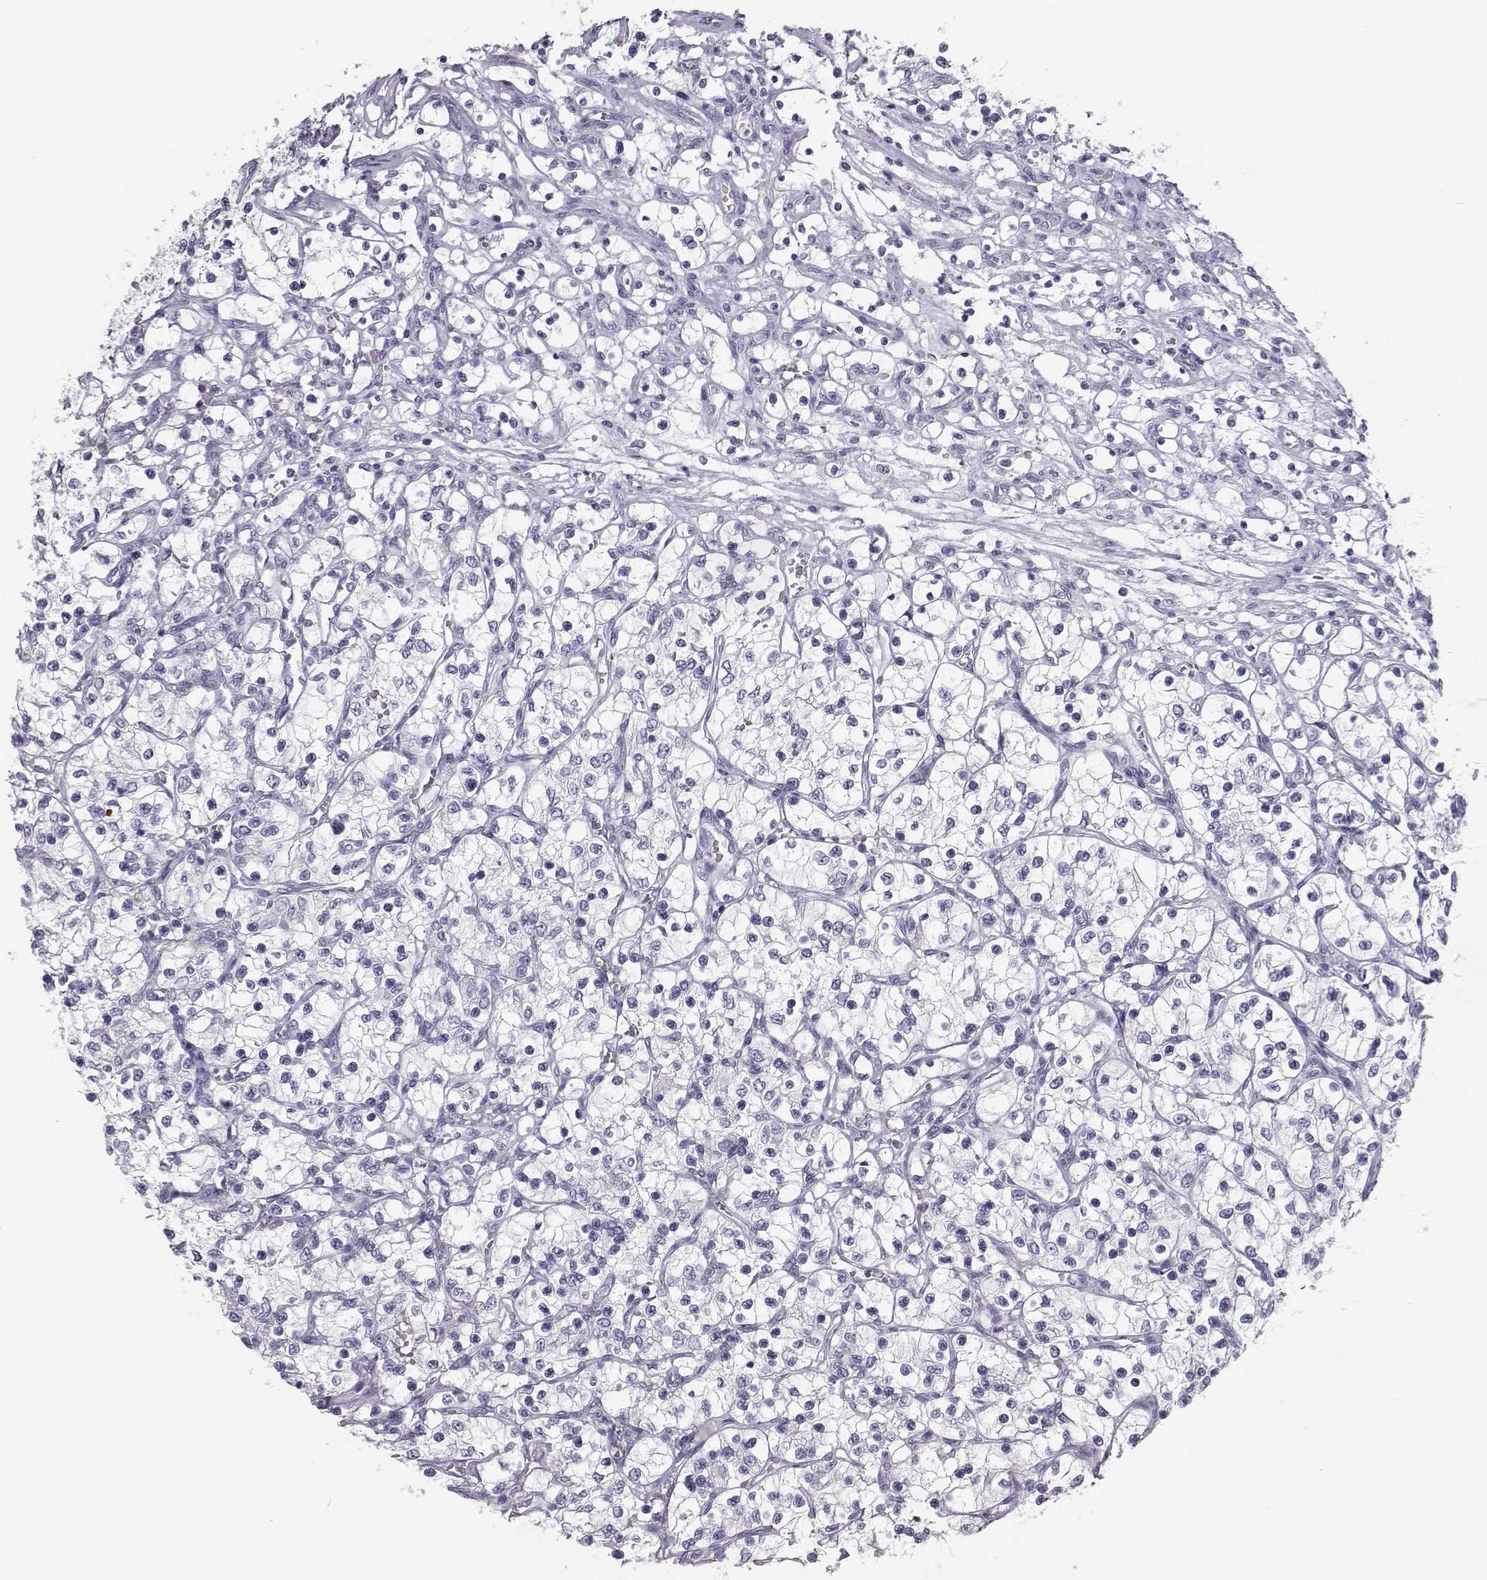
{"staining": {"intensity": "negative", "quantity": "none", "location": "none"}, "tissue": "renal cancer", "cell_type": "Tumor cells", "image_type": "cancer", "snomed": [{"axis": "morphology", "description": "Adenocarcinoma, NOS"}, {"axis": "topography", "description": "Kidney"}], "caption": "Adenocarcinoma (renal) stained for a protein using IHC shows no positivity tumor cells.", "gene": "ITLN2", "patient": {"sex": "female", "age": 69}}